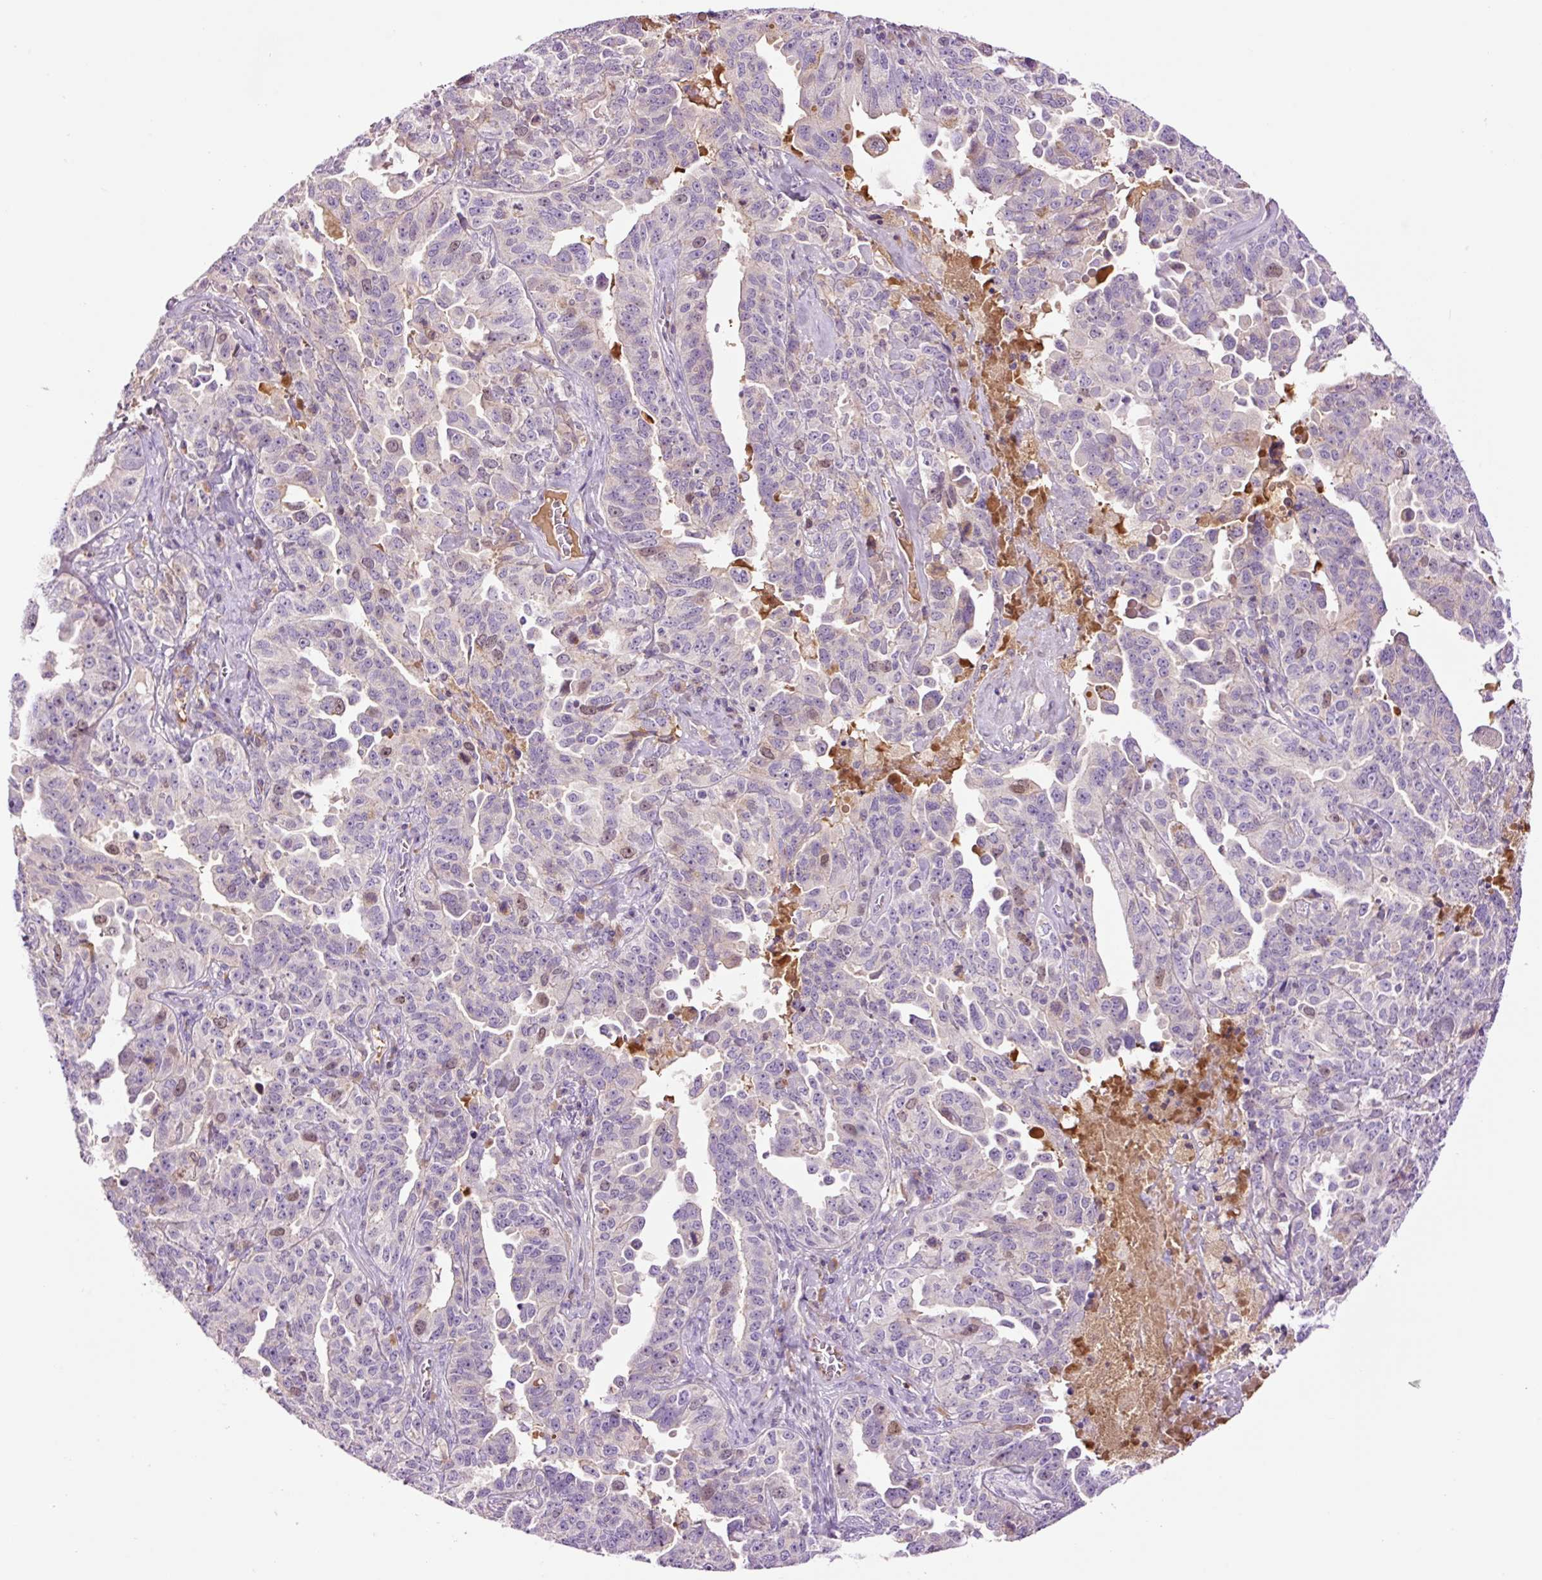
{"staining": {"intensity": "weak", "quantity": "<25%", "location": "nuclear"}, "tissue": "ovarian cancer", "cell_type": "Tumor cells", "image_type": "cancer", "snomed": [{"axis": "morphology", "description": "Carcinoma, endometroid"}, {"axis": "topography", "description": "Ovary"}], "caption": "Human ovarian cancer (endometroid carcinoma) stained for a protein using immunohistochemistry reveals no staining in tumor cells.", "gene": "DPPA4", "patient": {"sex": "female", "age": 62}}